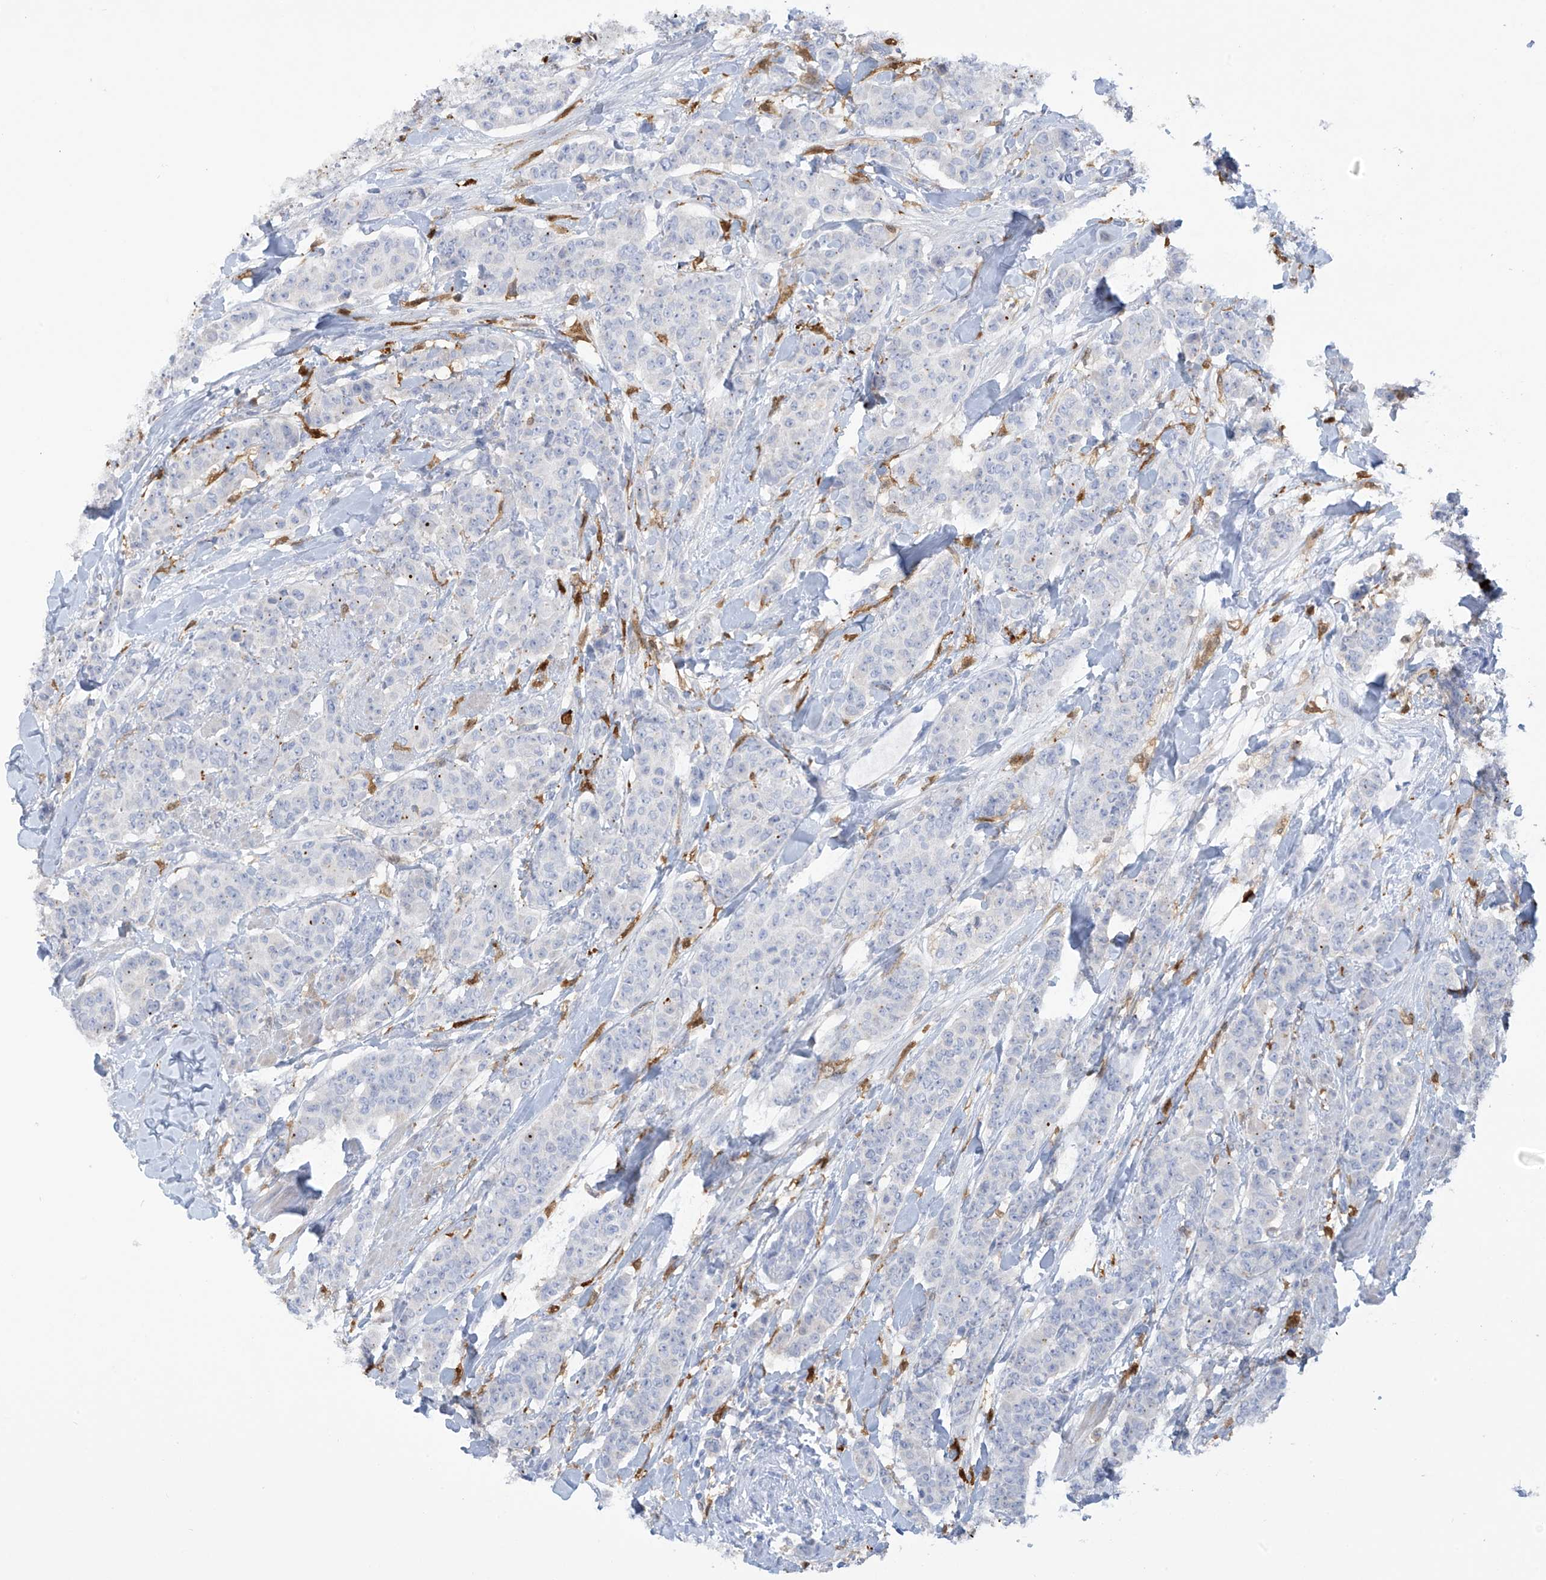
{"staining": {"intensity": "negative", "quantity": "none", "location": "none"}, "tissue": "breast cancer", "cell_type": "Tumor cells", "image_type": "cancer", "snomed": [{"axis": "morphology", "description": "Duct carcinoma"}, {"axis": "topography", "description": "Breast"}], "caption": "IHC histopathology image of neoplastic tissue: breast cancer stained with DAB reveals no significant protein expression in tumor cells.", "gene": "TRMT2B", "patient": {"sex": "female", "age": 40}}